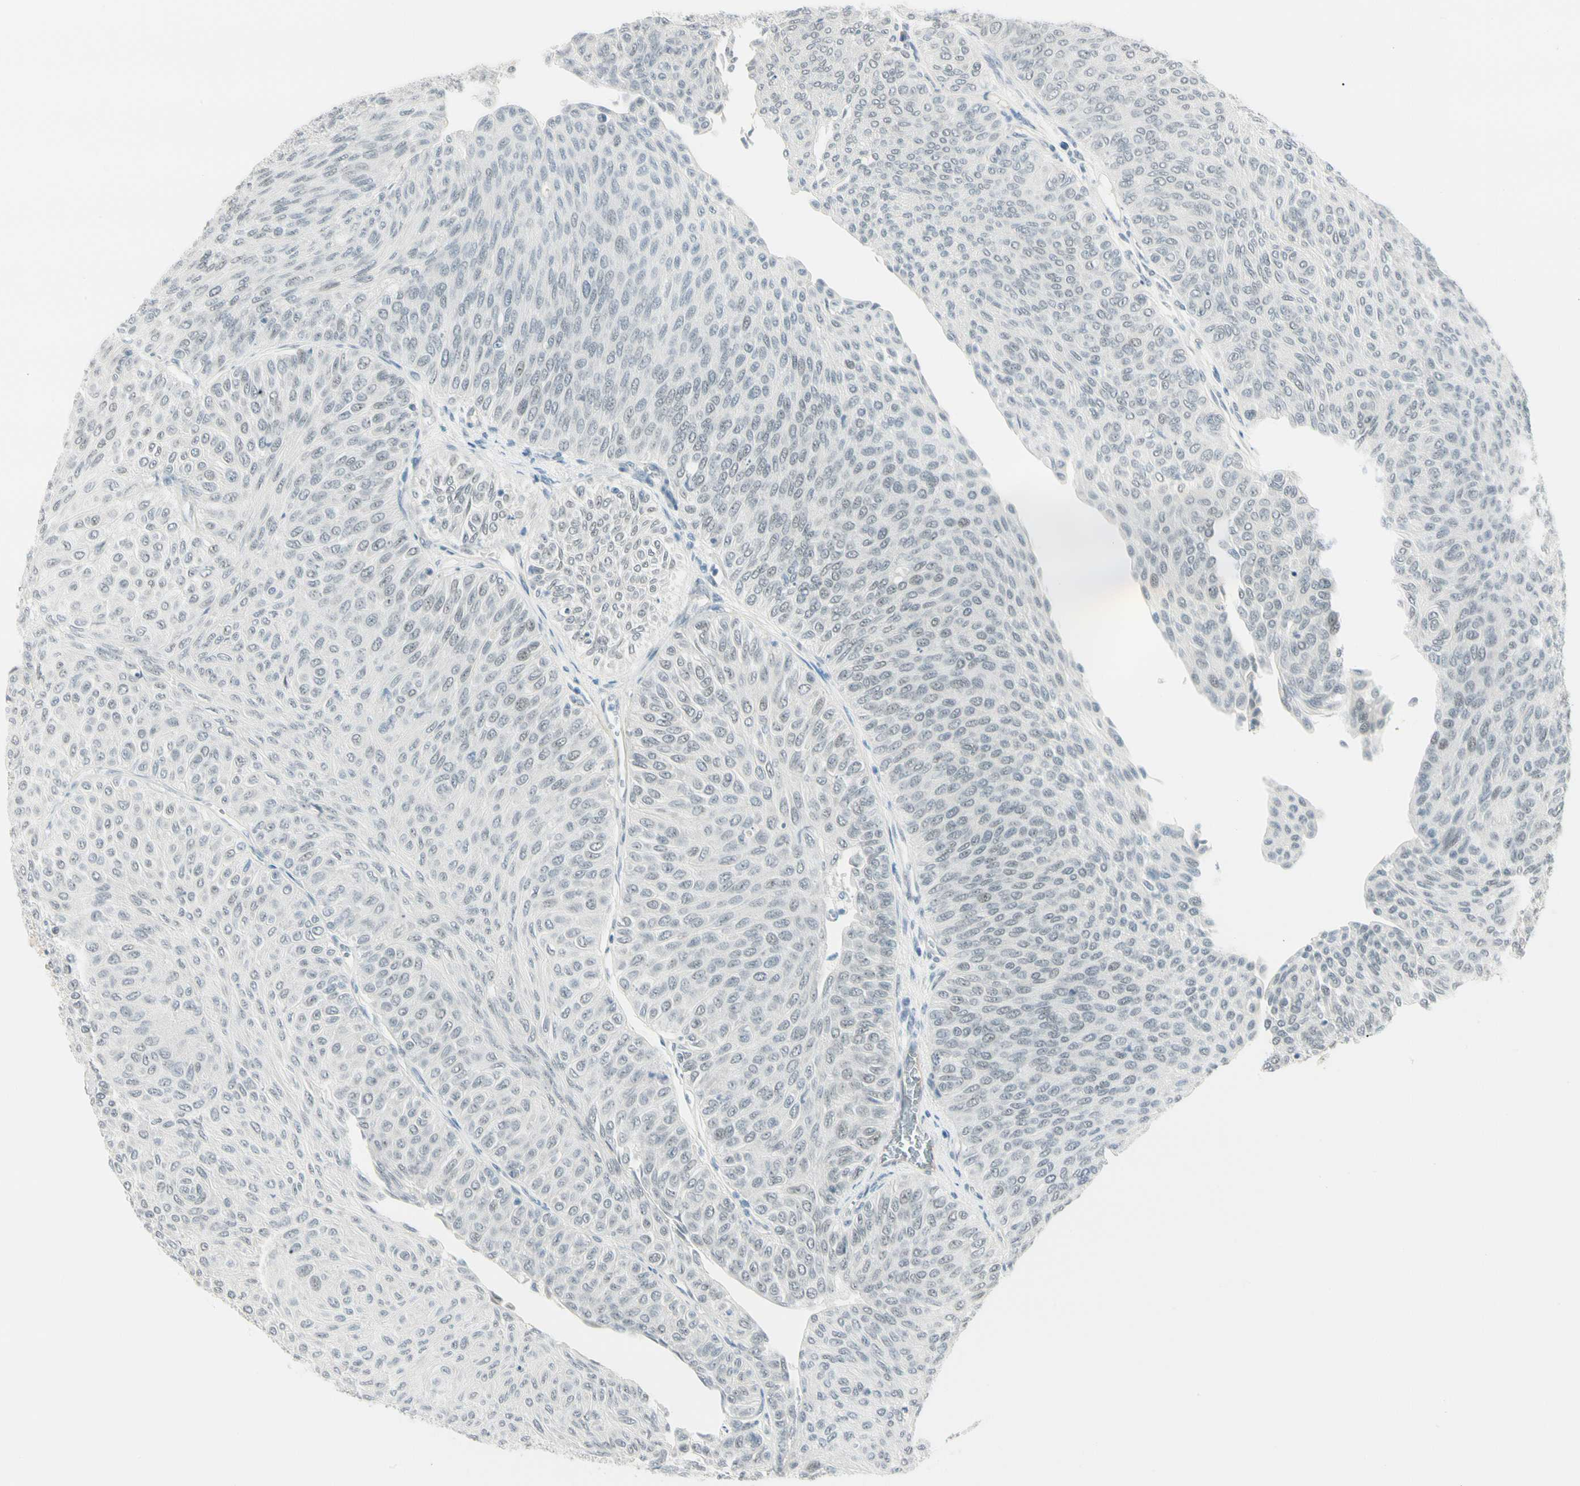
{"staining": {"intensity": "negative", "quantity": "none", "location": "none"}, "tissue": "urothelial cancer", "cell_type": "Tumor cells", "image_type": "cancer", "snomed": [{"axis": "morphology", "description": "Urothelial carcinoma, Low grade"}, {"axis": "topography", "description": "Urinary bladder"}], "caption": "Tumor cells are negative for protein expression in human low-grade urothelial carcinoma. (Brightfield microscopy of DAB IHC at high magnification).", "gene": "ASPN", "patient": {"sex": "male", "age": 78}}